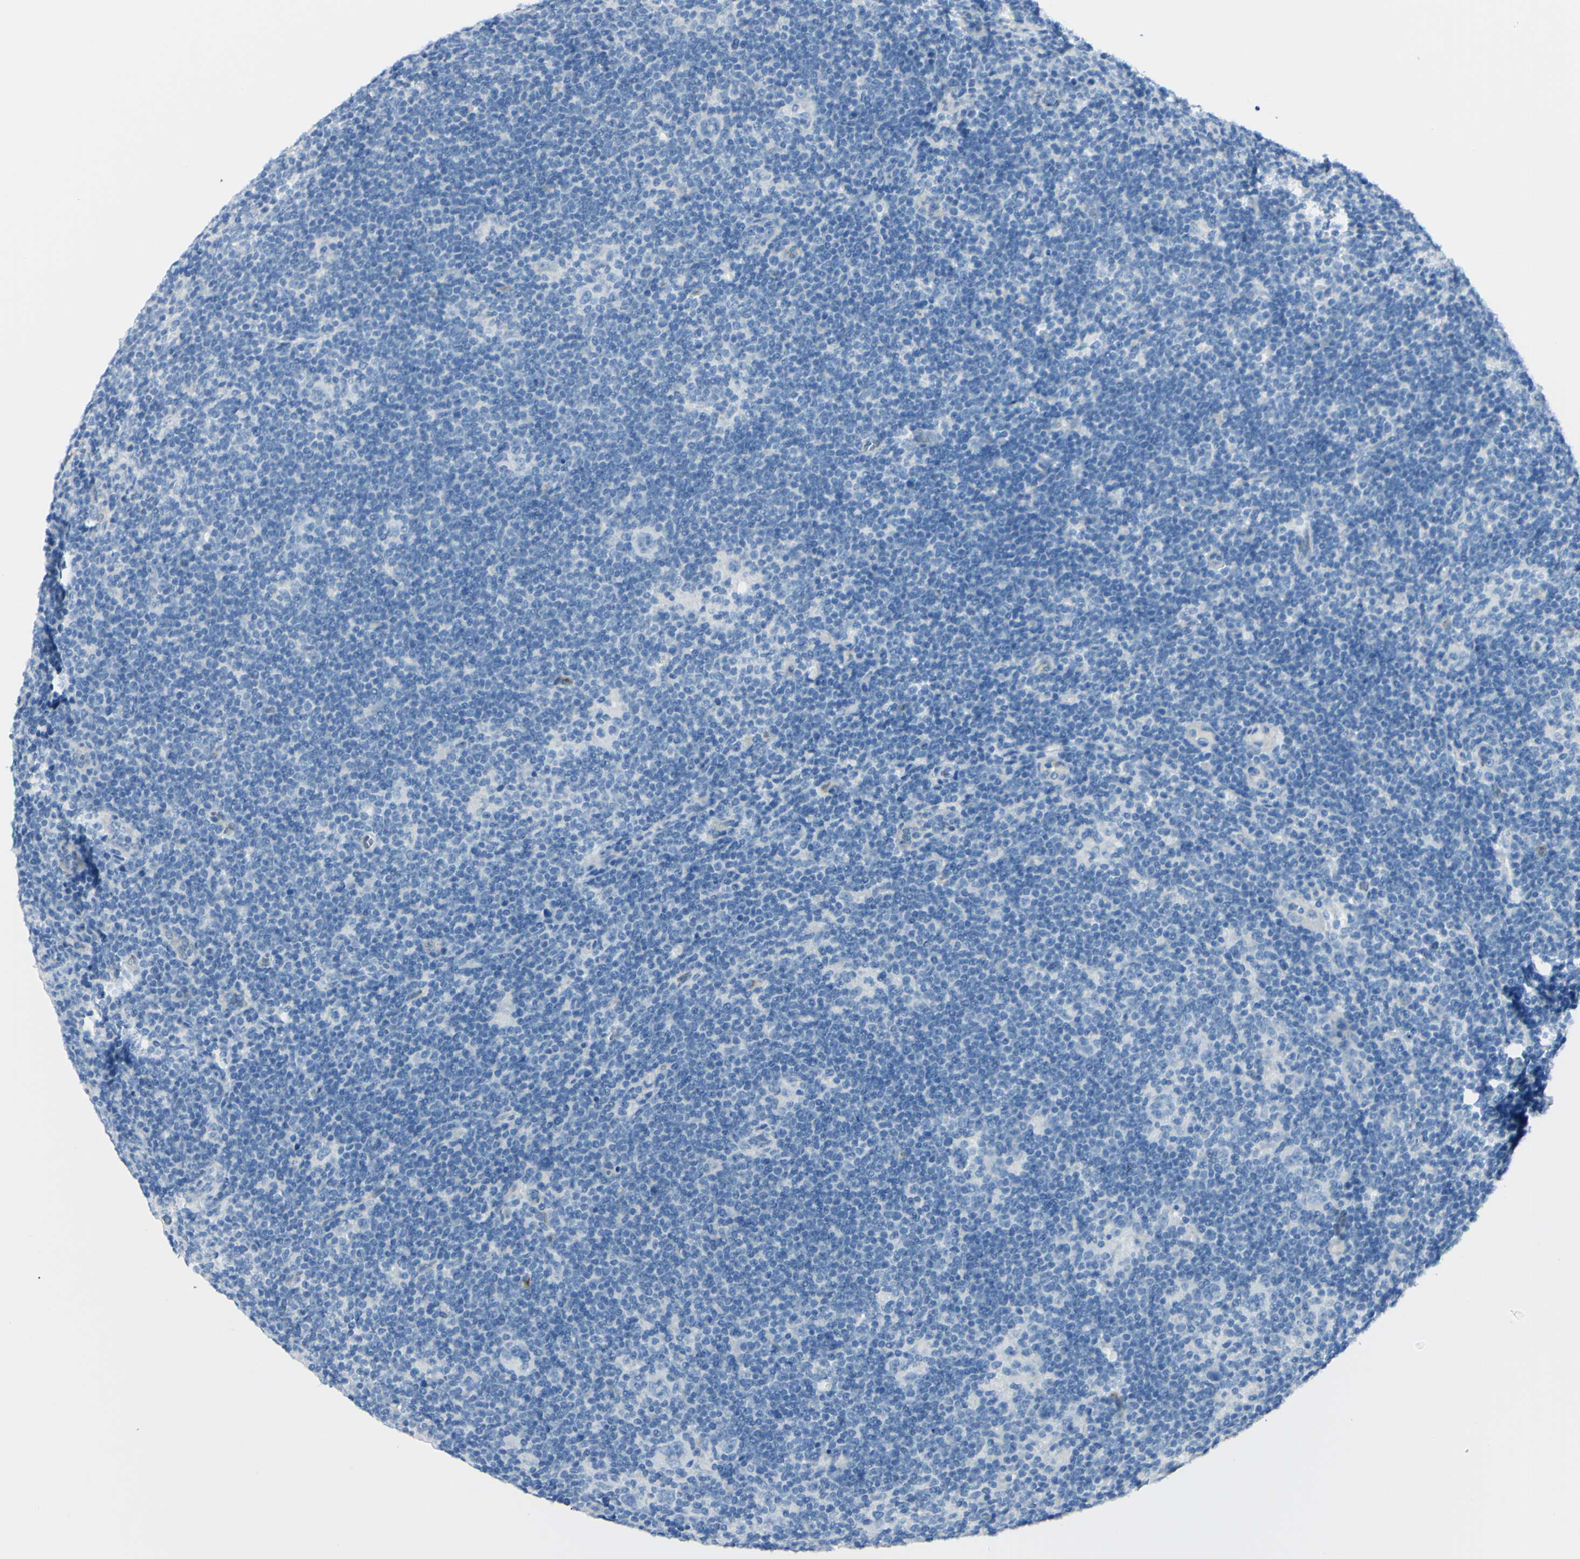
{"staining": {"intensity": "negative", "quantity": "none", "location": "none"}, "tissue": "lymphoma", "cell_type": "Tumor cells", "image_type": "cancer", "snomed": [{"axis": "morphology", "description": "Hodgkin's disease, NOS"}, {"axis": "topography", "description": "Lymph node"}], "caption": "The IHC micrograph has no significant staining in tumor cells of Hodgkin's disease tissue. (Brightfield microscopy of DAB immunohistochemistry (IHC) at high magnification).", "gene": "FOLH1", "patient": {"sex": "female", "age": 57}}